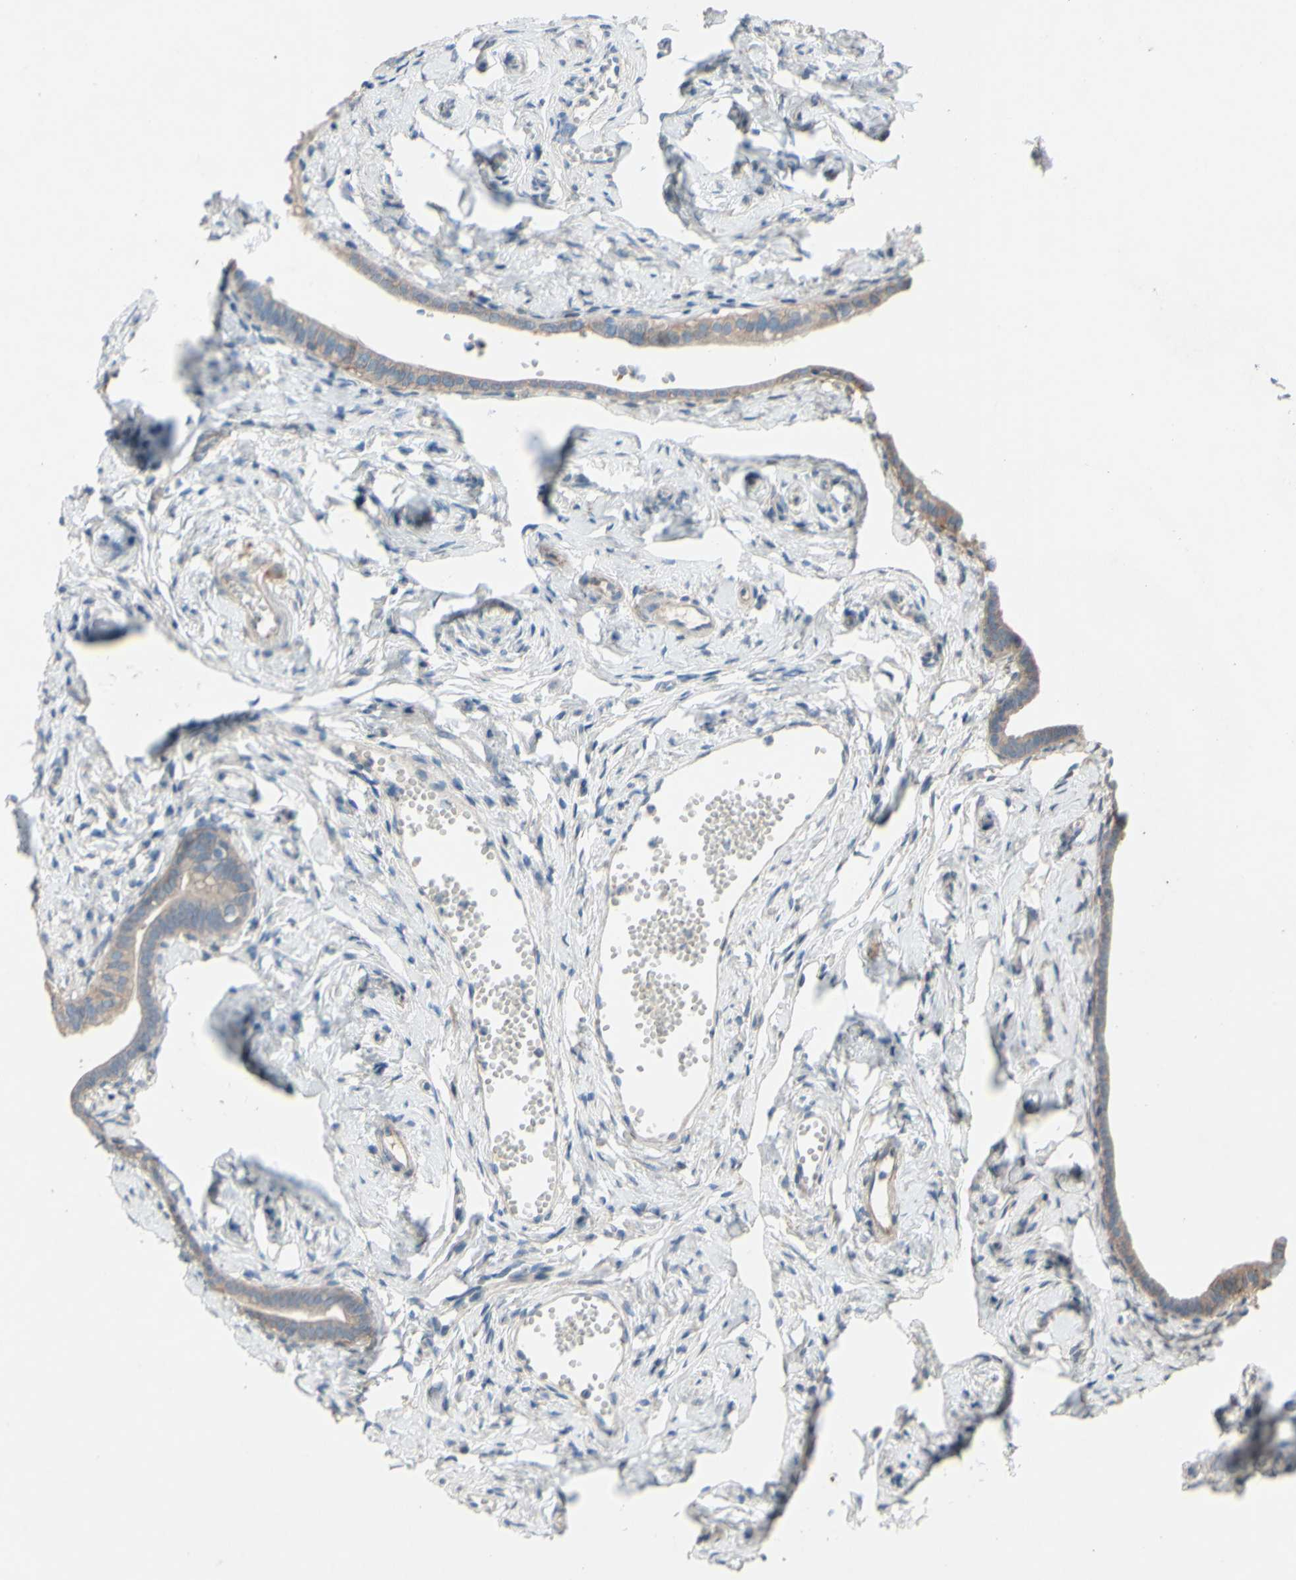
{"staining": {"intensity": "weak", "quantity": ">75%", "location": "cytoplasmic/membranous"}, "tissue": "fallopian tube", "cell_type": "Glandular cells", "image_type": "normal", "snomed": [{"axis": "morphology", "description": "Normal tissue, NOS"}, {"axis": "topography", "description": "Fallopian tube"}], "caption": "Immunohistochemistry (DAB (3,3'-diaminobenzidine)) staining of unremarkable fallopian tube displays weak cytoplasmic/membranous protein positivity in approximately >75% of glandular cells.", "gene": "CDCP1", "patient": {"sex": "female", "age": 71}}